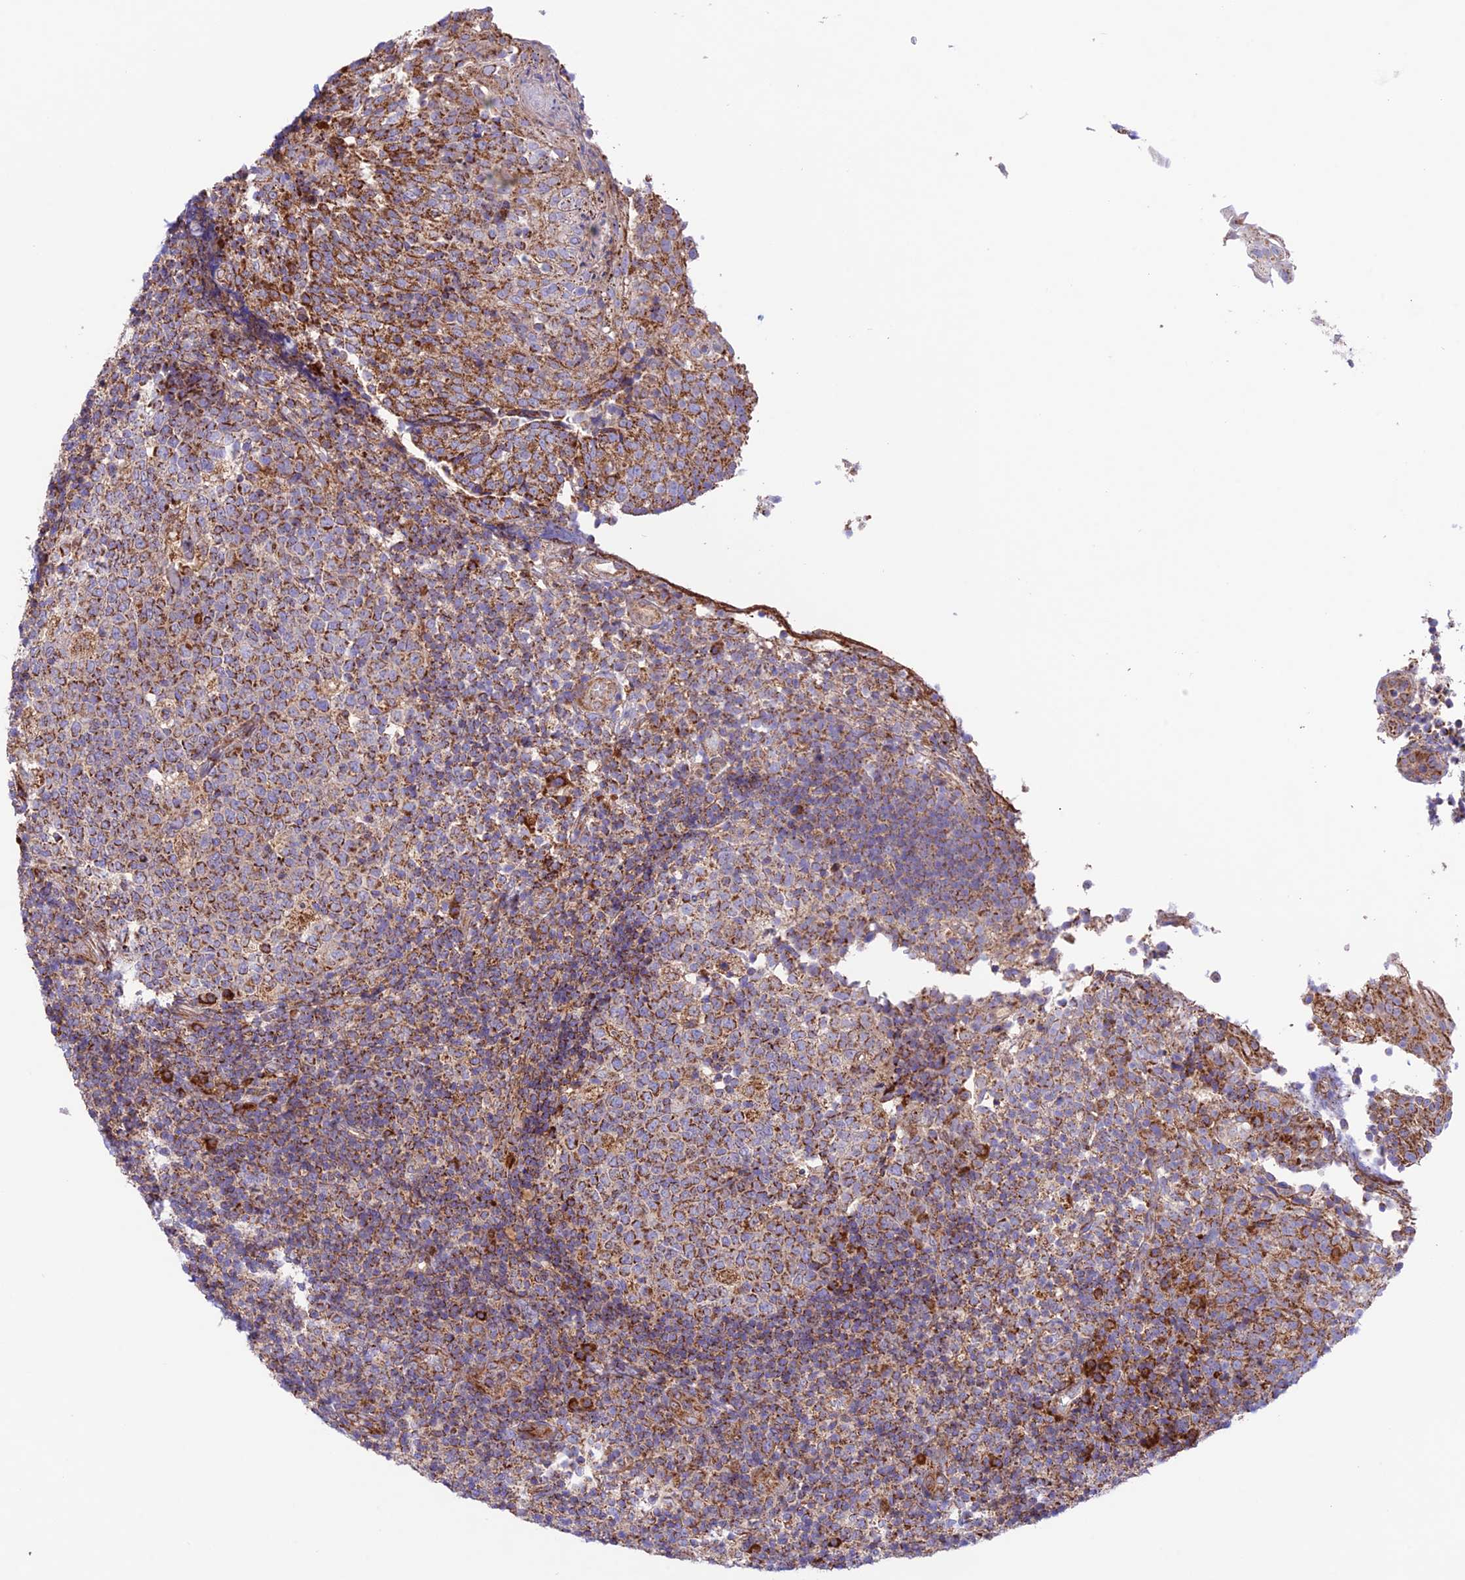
{"staining": {"intensity": "strong", "quantity": "25%-75%", "location": "cytoplasmic/membranous"}, "tissue": "tonsil", "cell_type": "Germinal center cells", "image_type": "normal", "snomed": [{"axis": "morphology", "description": "Normal tissue, NOS"}, {"axis": "topography", "description": "Tonsil"}], "caption": "Normal tonsil exhibits strong cytoplasmic/membranous staining in about 25%-75% of germinal center cells.", "gene": "UAP1L1", "patient": {"sex": "female", "age": 19}}